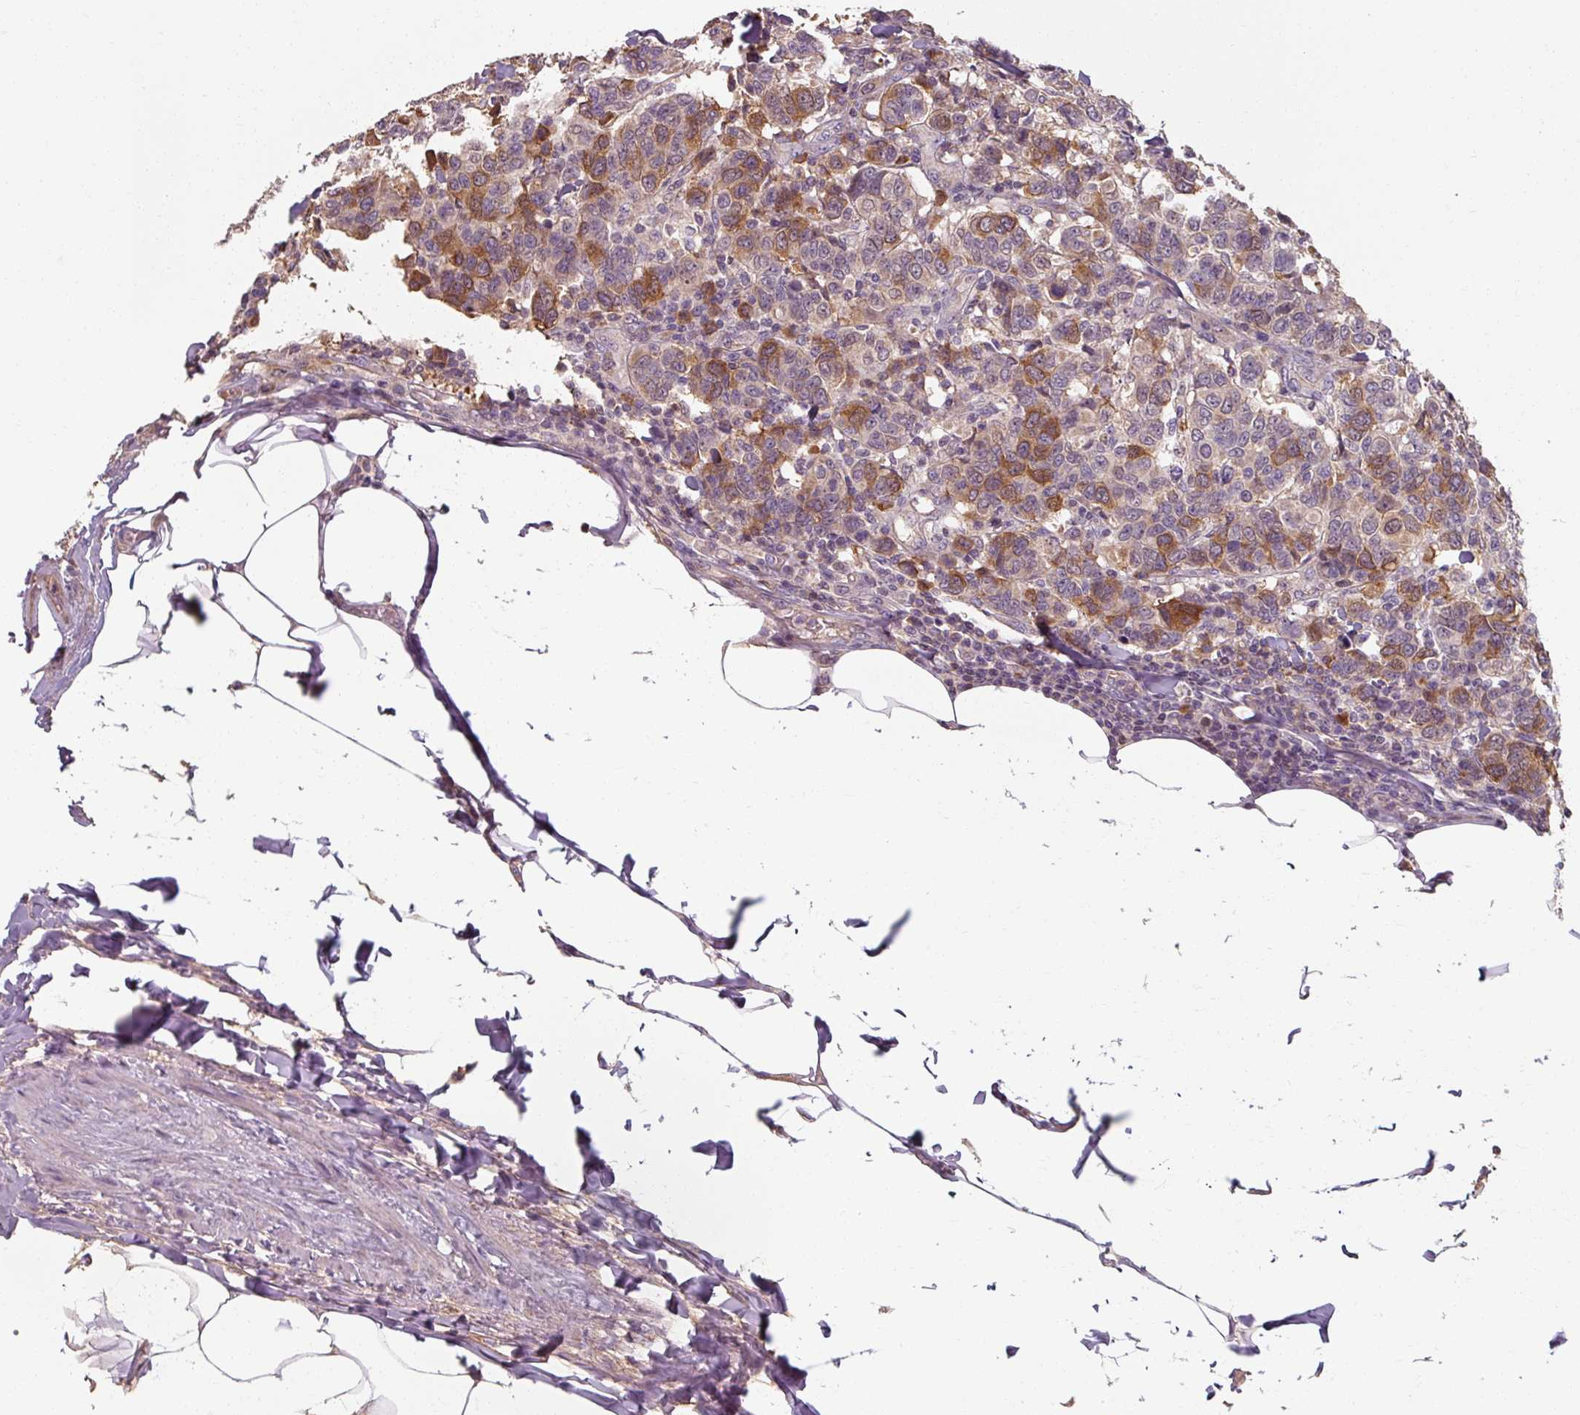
{"staining": {"intensity": "moderate", "quantity": "25%-75%", "location": "cytoplasmic/membranous"}, "tissue": "breast cancer", "cell_type": "Tumor cells", "image_type": "cancer", "snomed": [{"axis": "morphology", "description": "Duct carcinoma"}, {"axis": "topography", "description": "Breast"}], "caption": "About 25%-75% of tumor cells in breast cancer (invasive ductal carcinoma) demonstrate moderate cytoplasmic/membranous protein positivity as visualized by brown immunohistochemical staining.", "gene": "TSEN54", "patient": {"sex": "female", "age": 55}}